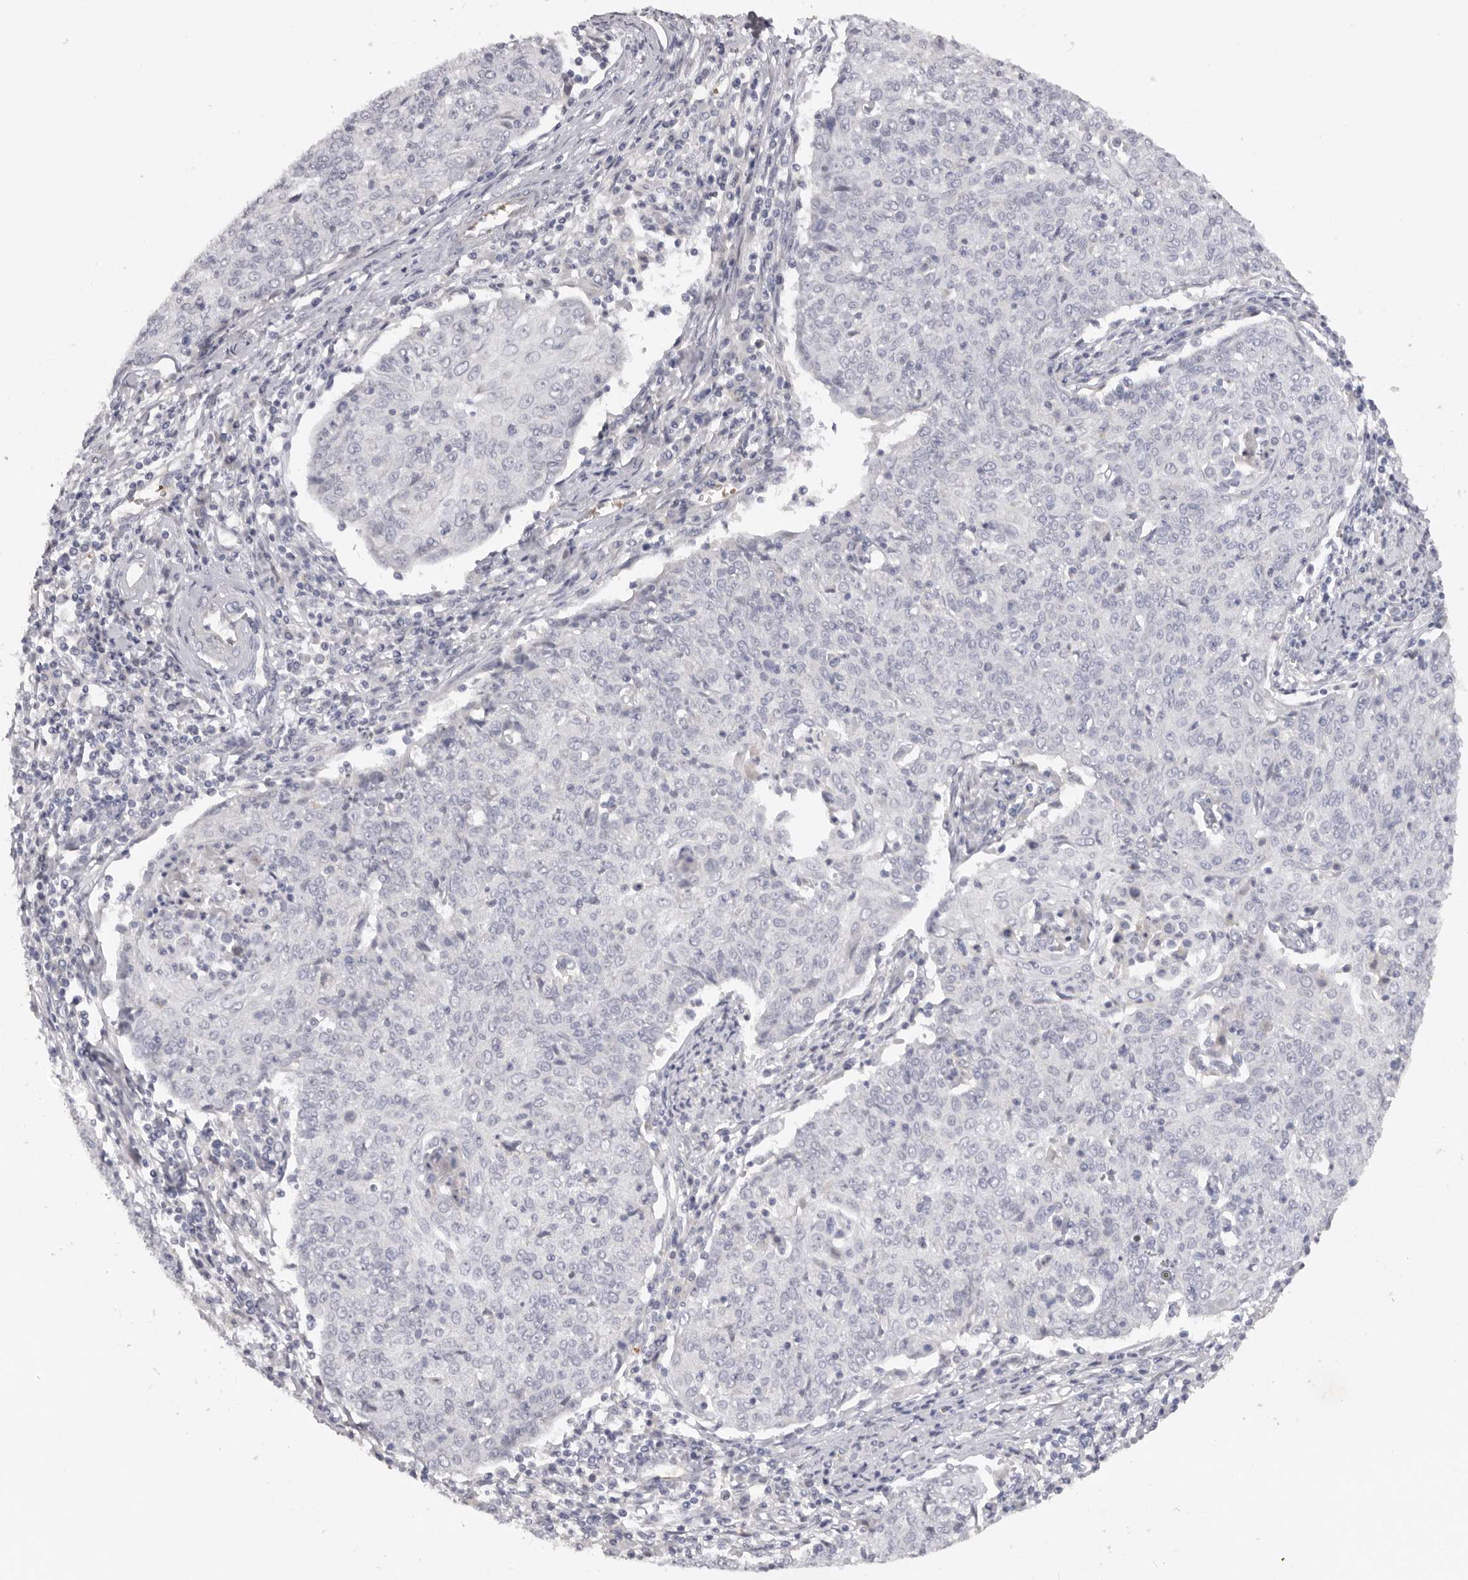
{"staining": {"intensity": "negative", "quantity": "none", "location": "none"}, "tissue": "cervical cancer", "cell_type": "Tumor cells", "image_type": "cancer", "snomed": [{"axis": "morphology", "description": "Squamous cell carcinoma, NOS"}, {"axis": "topography", "description": "Cervix"}], "caption": "Tumor cells show no significant protein expression in cervical cancer. The staining is performed using DAB (3,3'-diaminobenzidine) brown chromogen with nuclei counter-stained in using hematoxylin.", "gene": "TNR", "patient": {"sex": "female", "age": 48}}